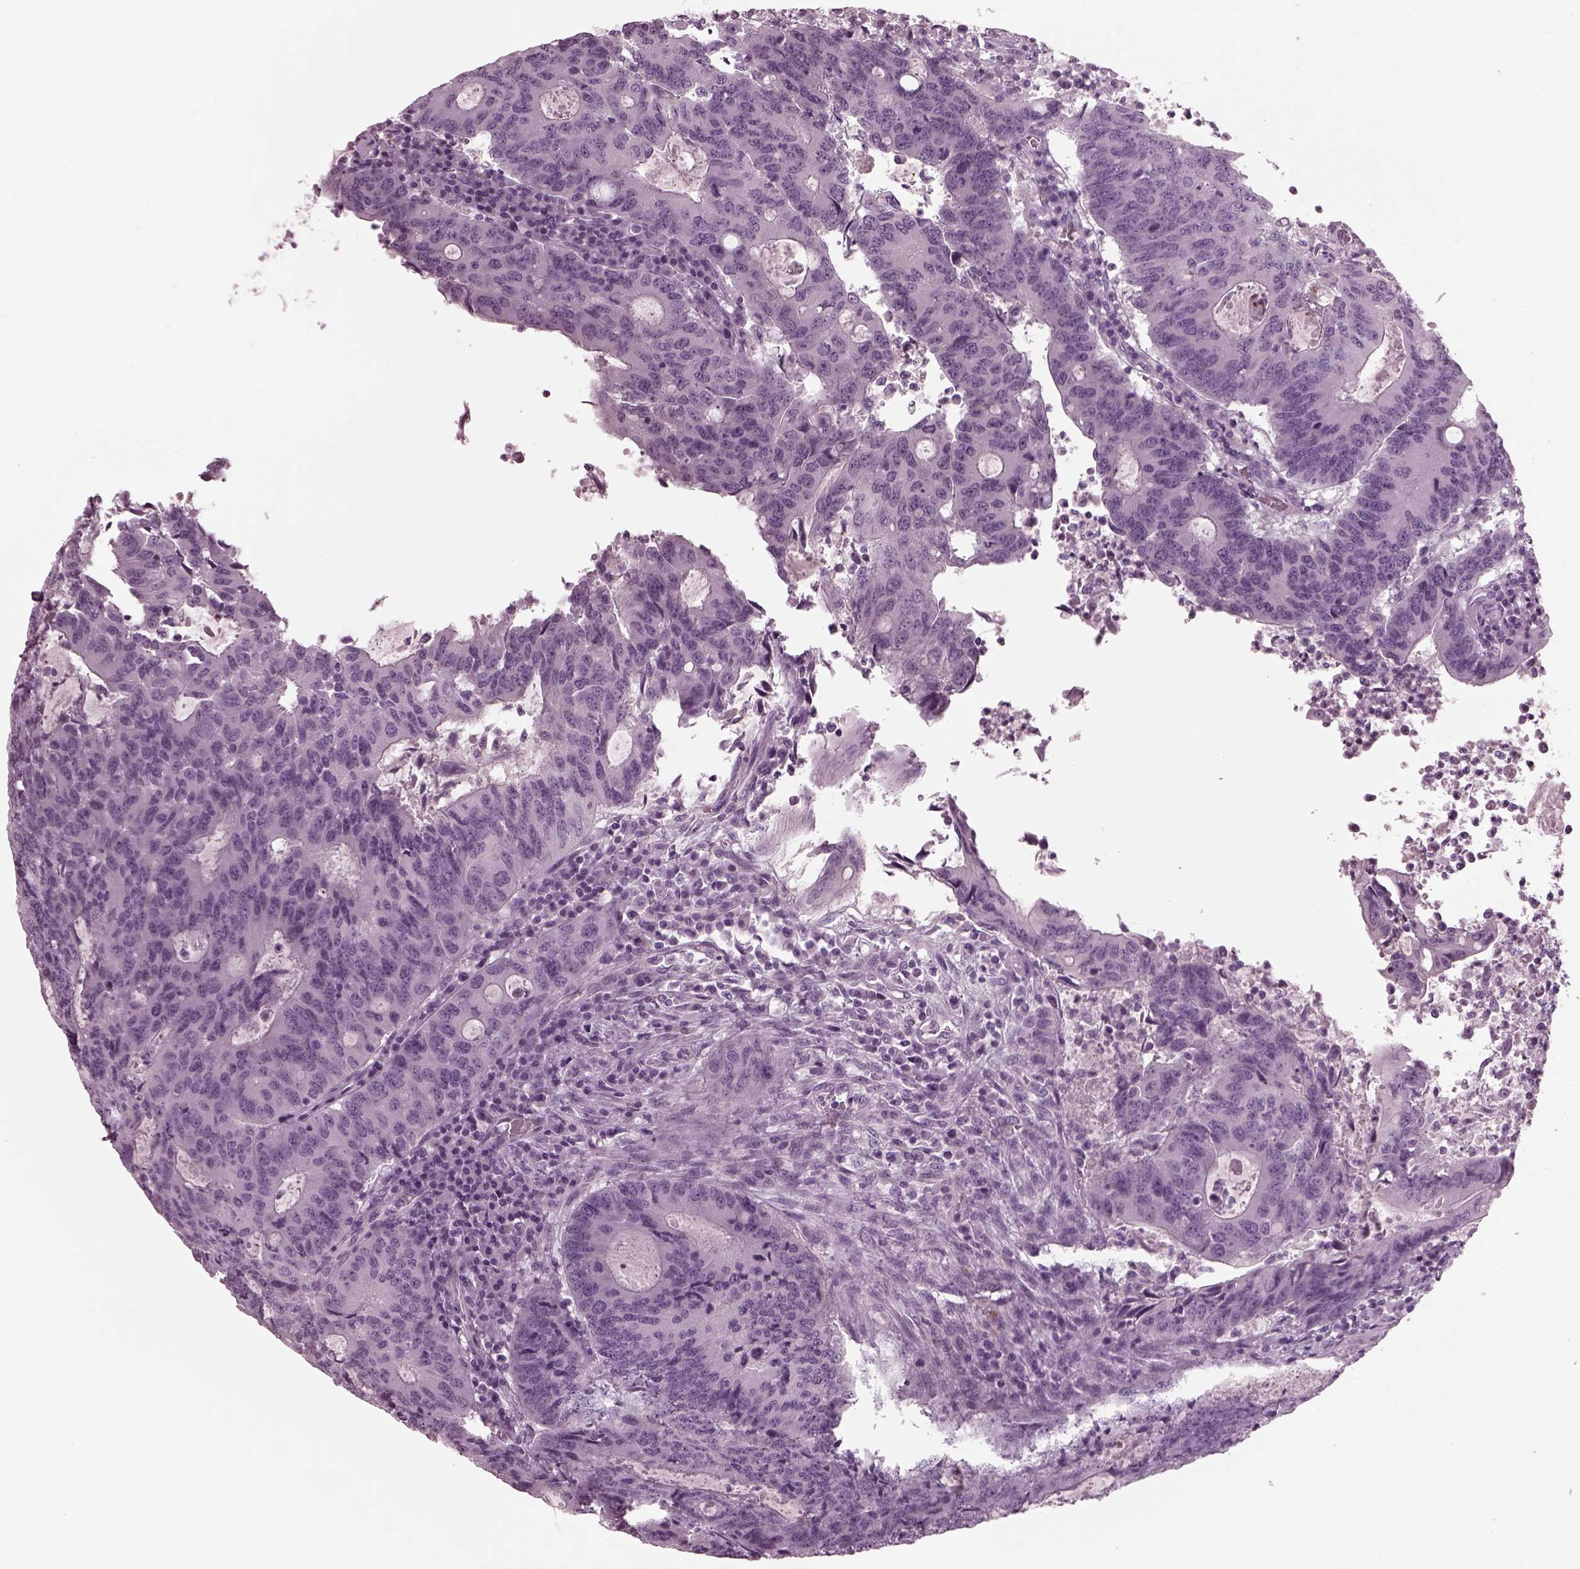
{"staining": {"intensity": "negative", "quantity": "none", "location": "none"}, "tissue": "colorectal cancer", "cell_type": "Tumor cells", "image_type": "cancer", "snomed": [{"axis": "morphology", "description": "Adenocarcinoma, NOS"}, {"axis": "topography", "description": "Colon"}], "caption": "Immunohistochemistry (IHC) of colorectal cancer (adenocarcinoma) shows no positivity in tumor cells.", "gene": "DPYSL5", "patient": {"sex": "male", "age": 67}}